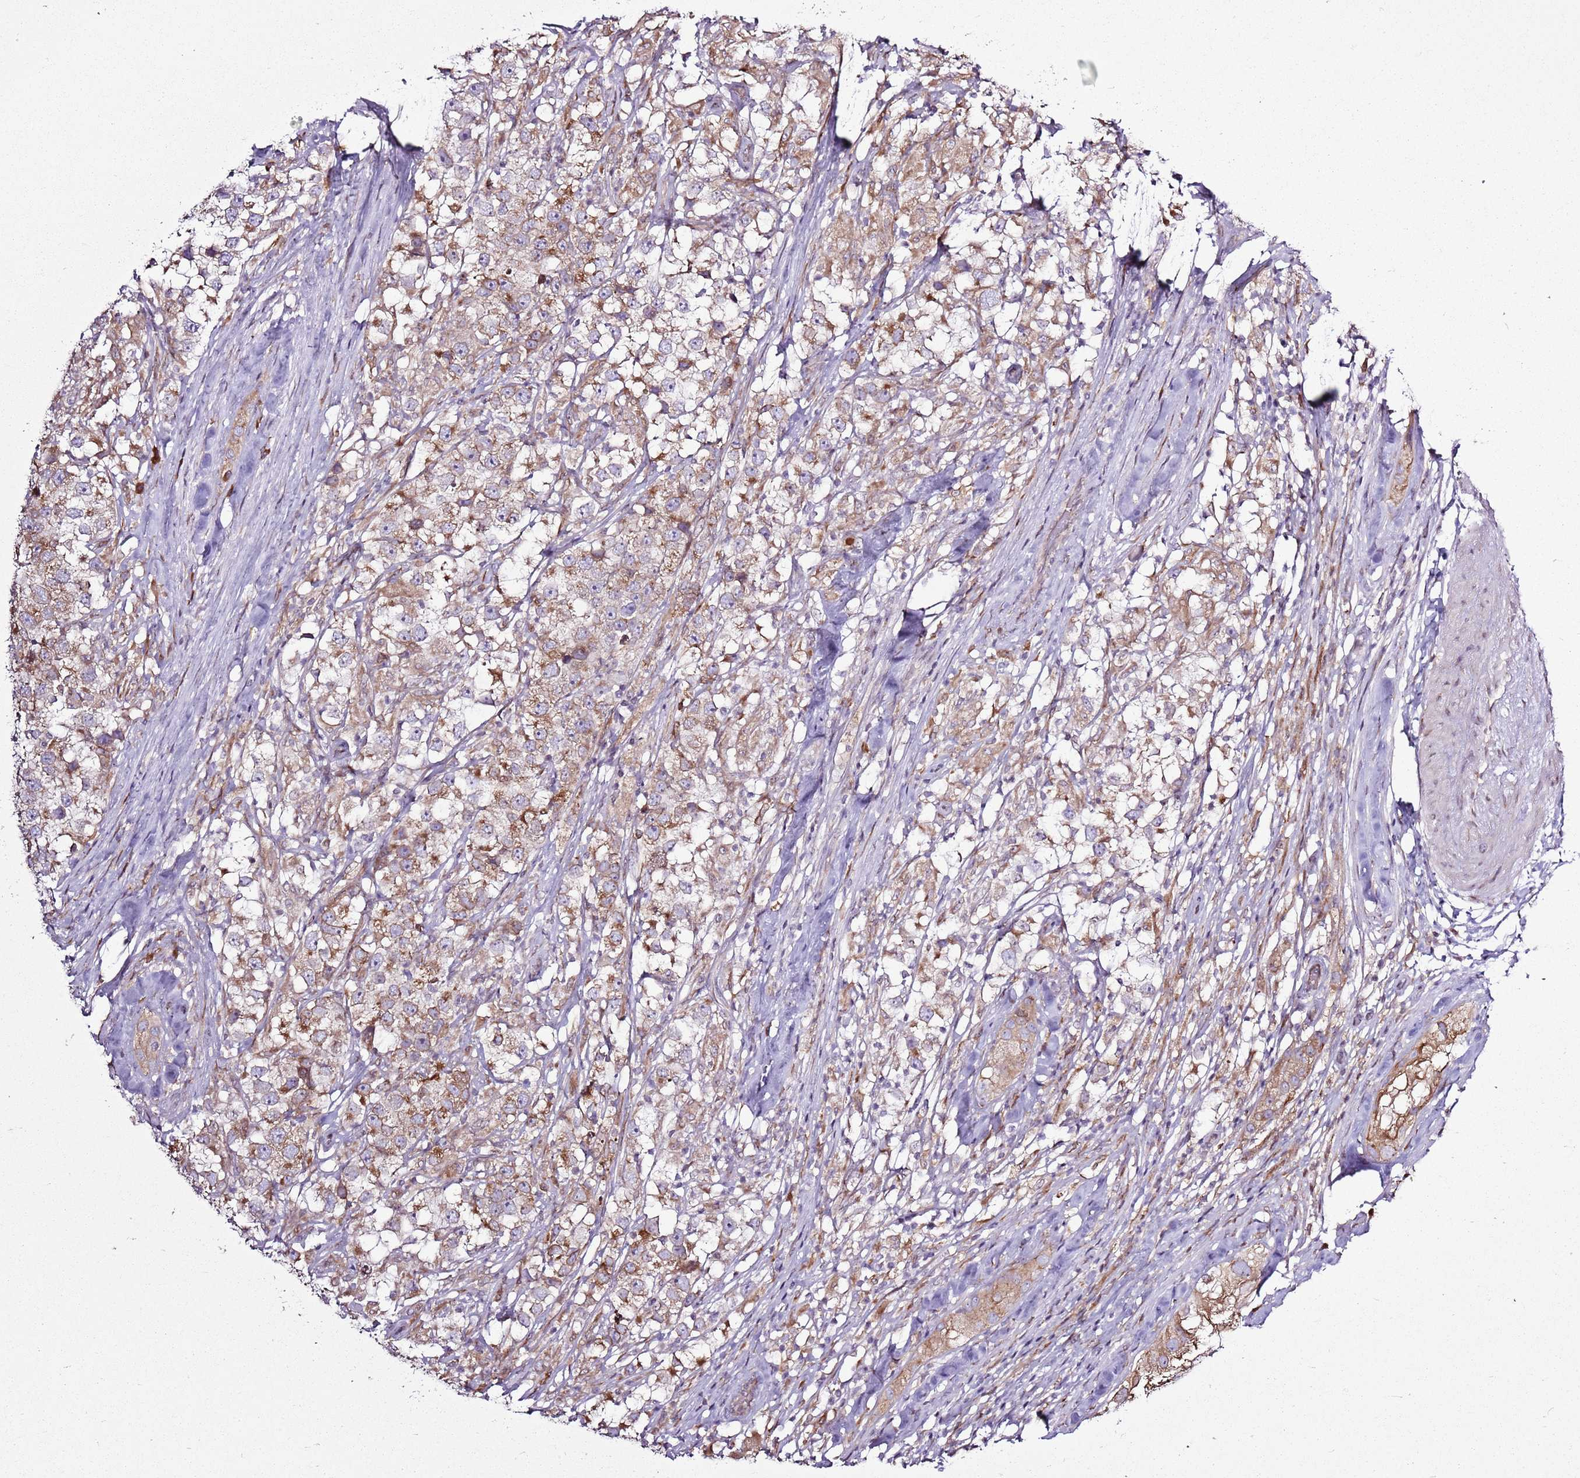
{"staining": {"intensity": "moderate", "quantity": "25%-75%", "location": "cytoplasmic/membranous"}, "tissue": "testis cancer", "cell_type": "Tumor cells", "image_type": "cancer", "snomed": [{"axis": "morphology", "description": "Seminoma, NOS"}, {"axis": "topography", "description": "Testis"}], "caption": "Immunohistochemistry (IHC) staining of testis seminoma, which exhibits medium levels of moderate cytoplasmic/membranous staining in approximately 25%-75% of tumor cells indicating moderate cytoplasmic/membranous protein positivity. The staining was performed using DAB (3,3'-diaminobenzidine) (brown) for protein detection and nuclei were counterstained in hematoxylin (blue).", "gene": "TMED10", "patient": {"sex": "male", "age": 46}}